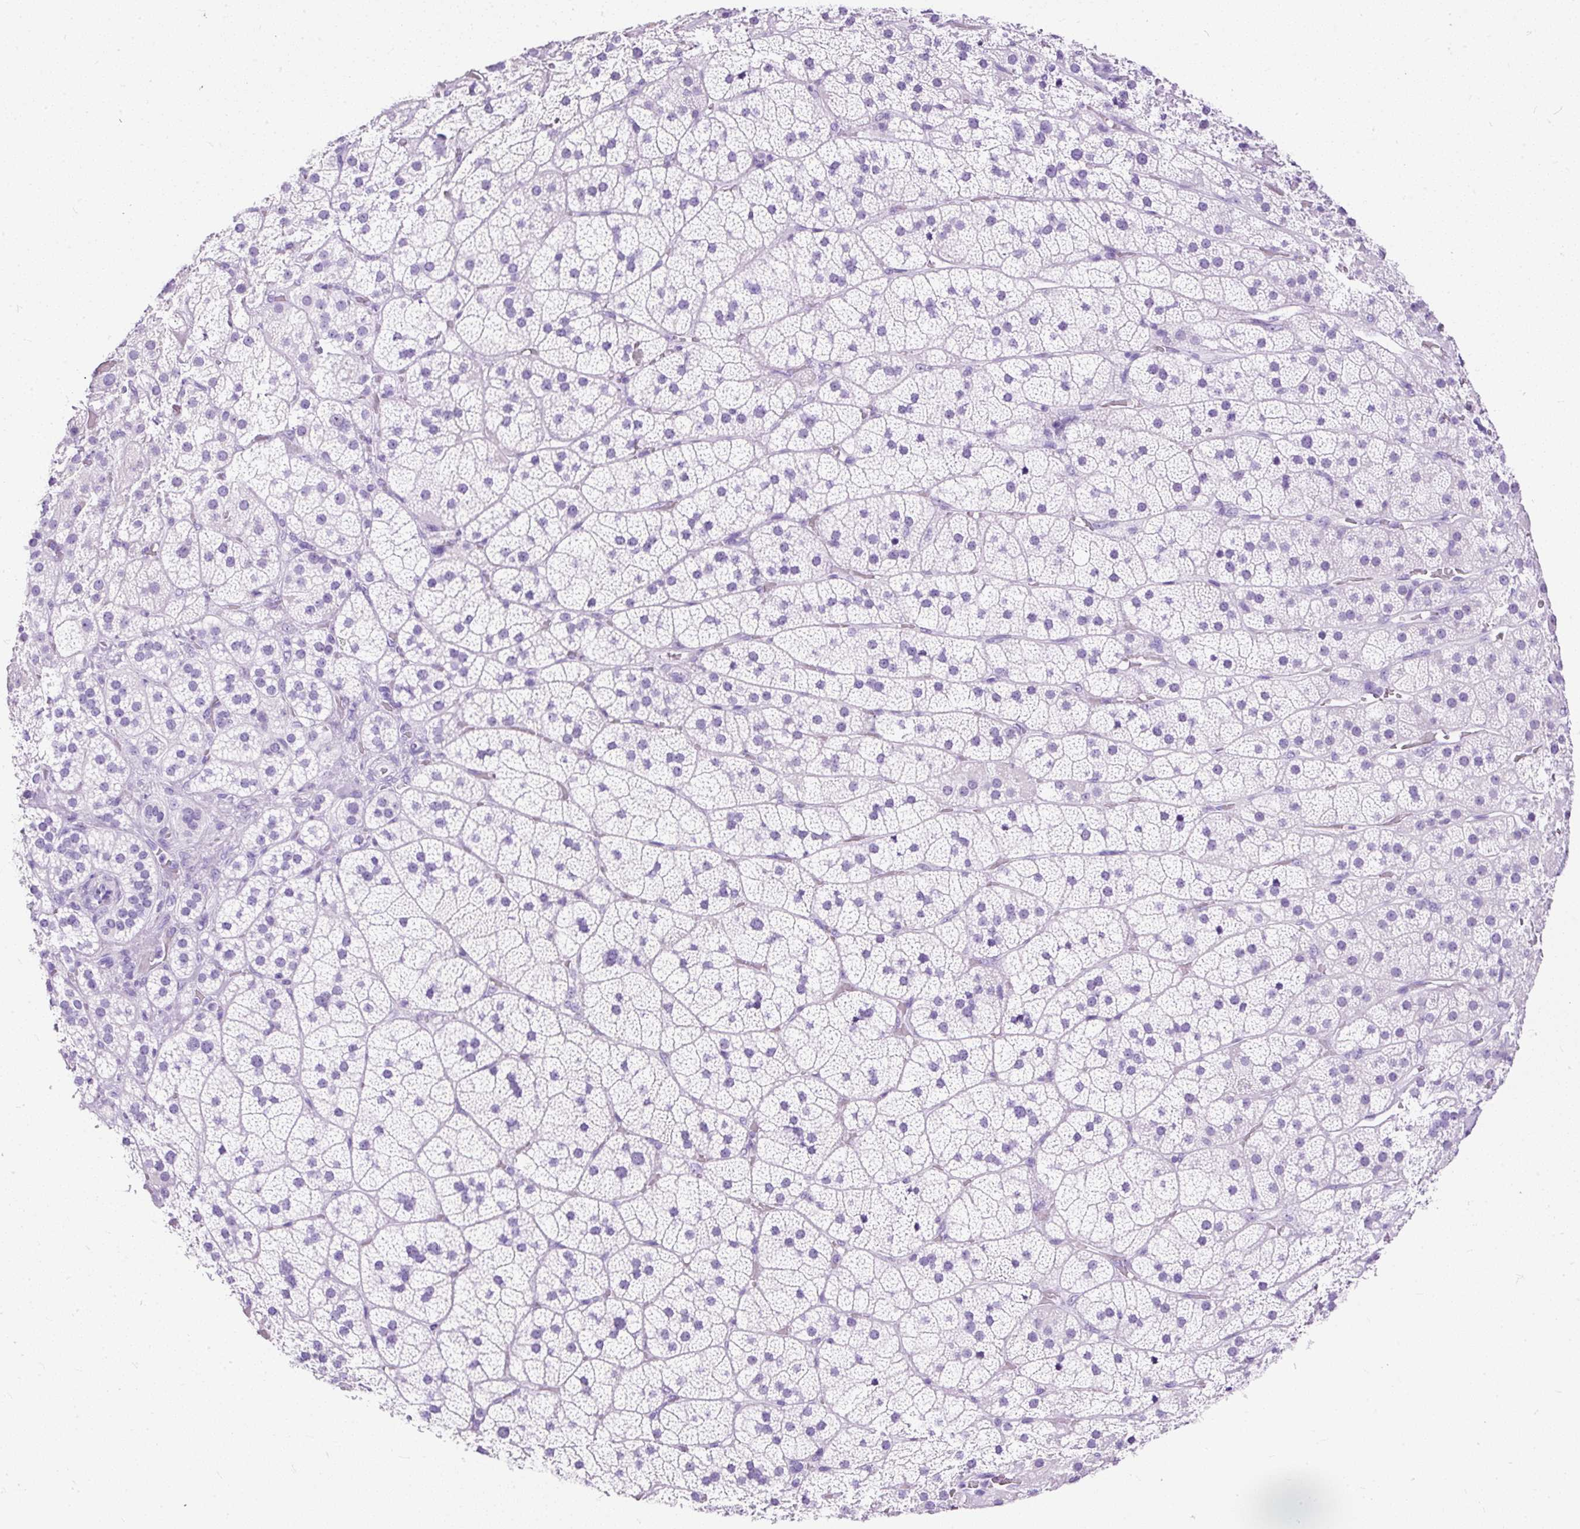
{"staining": {"intensity": "negative", "quantity": "none", "location": "none"}, "tissue": "adrenal gland", "cell_type": "Glandular cells", "image_type": "normal", "snomed": [{"axis": "morphology", "description": "Normal tissue, NOS"}, {"axis": "topography", "description": "Adrenal gland"}], "caption": "Unremarkable adrenal gland was stained to show a protein in brown. There is no significant expression in glandular cells. Brightfield microscopy of immunohistochemistry stained with DAB (3,3'-diaminobenzidine) (brown) and hematoxylin (blue), captured at high magnification.", "gene": "NTS", "patient": {"sex": "male", "age": 57}}